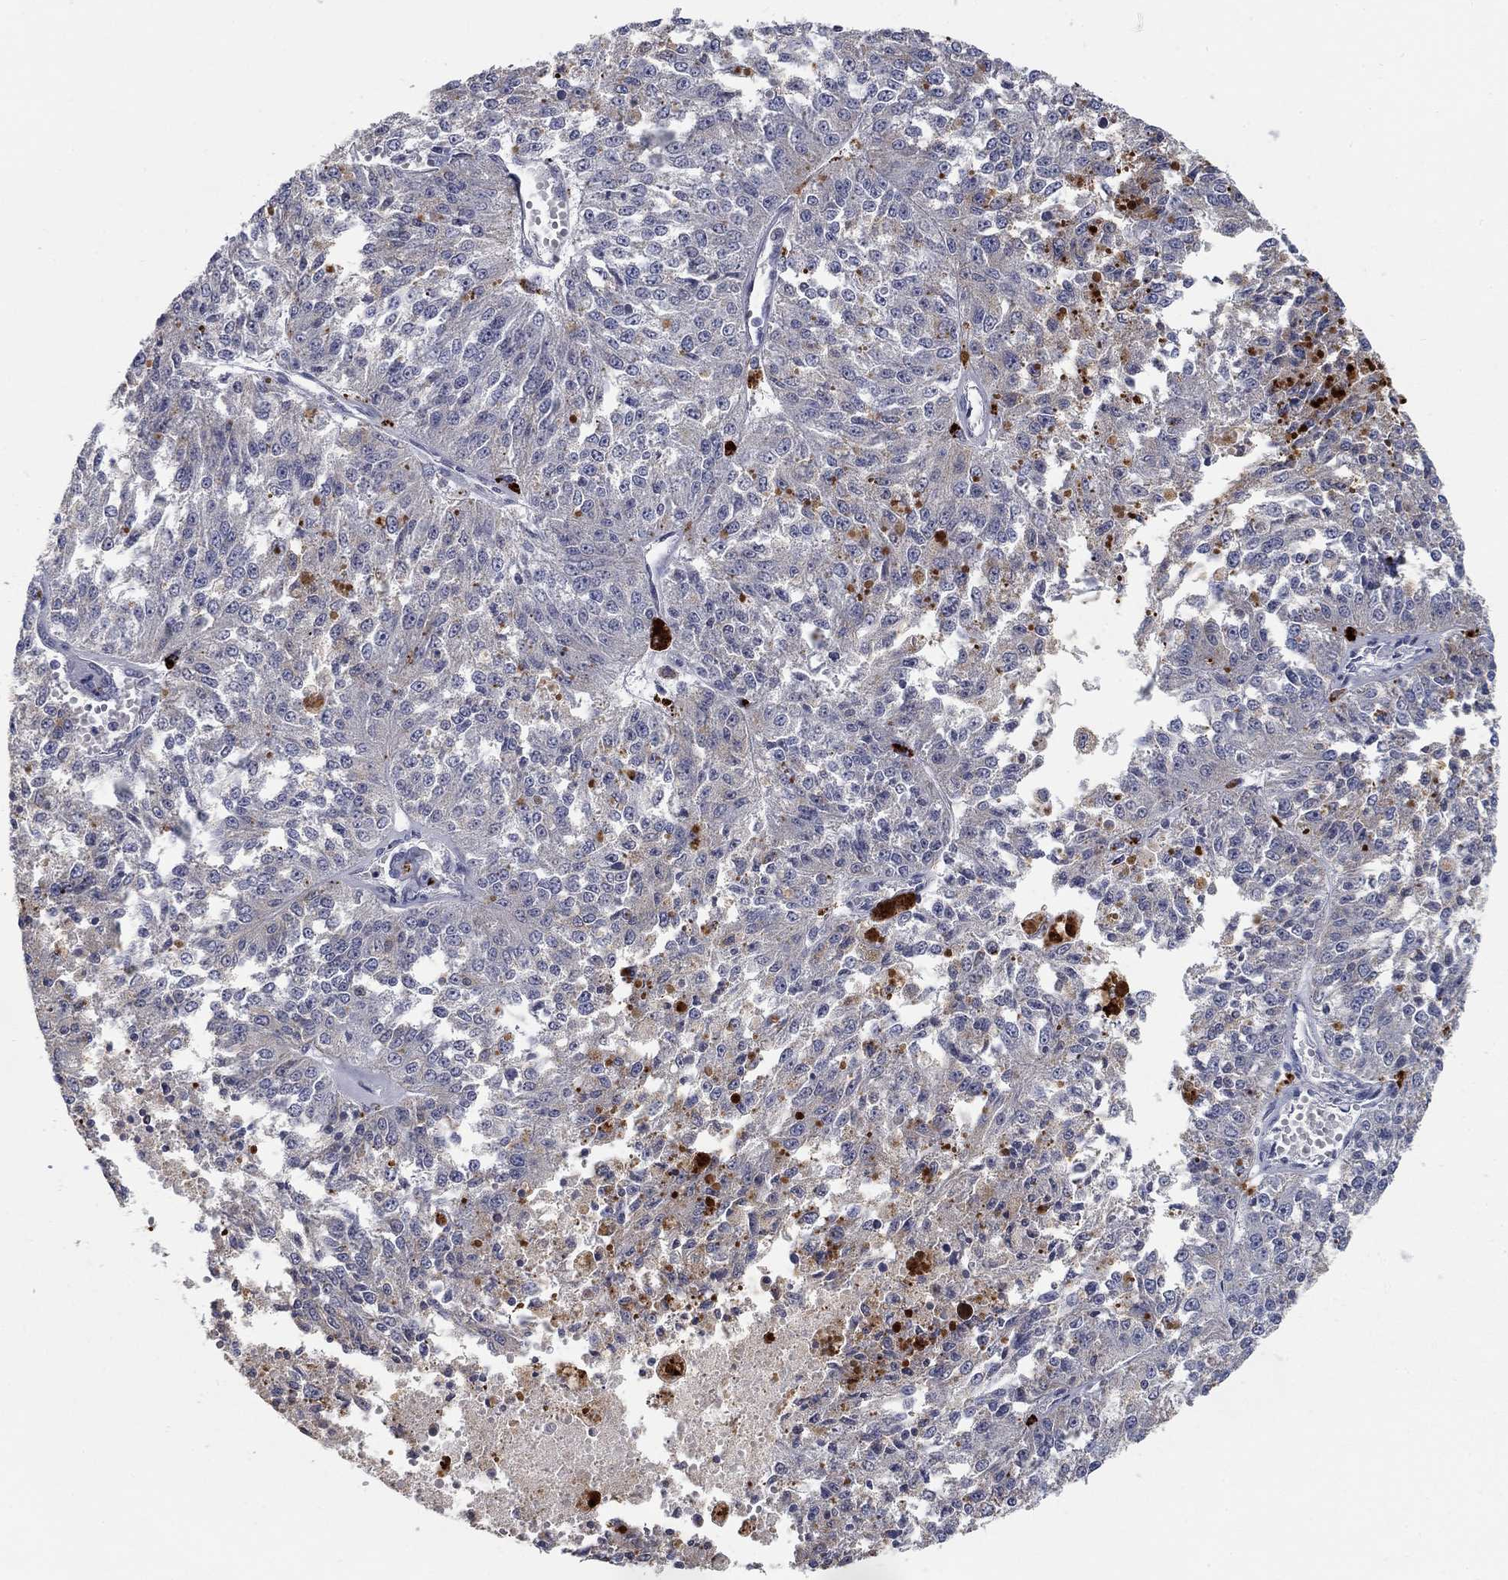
{"staining": {"intensity": "negative", "quantity": "none", "location": "none"}, "tissue": "melanoma", "cell_type": "Tumor cells", "image_type": "cancer", "snomed": [{"axis": "morphology", "description": "Malignant melanoma, Metastatic site"}, {"axis": "topography", "description": "Lymph node"}], "caption": "IHC micrograph of melanoma stained for a protein (brown), which exhibits no staining in tumor cells. (DAB (3,3'-diaminobenzidine) immunohistochemistry visualized using brightfield microscopy, high magnification).", "gene": "MTSS2", "patient": {"sex": "female", "age": 64}}